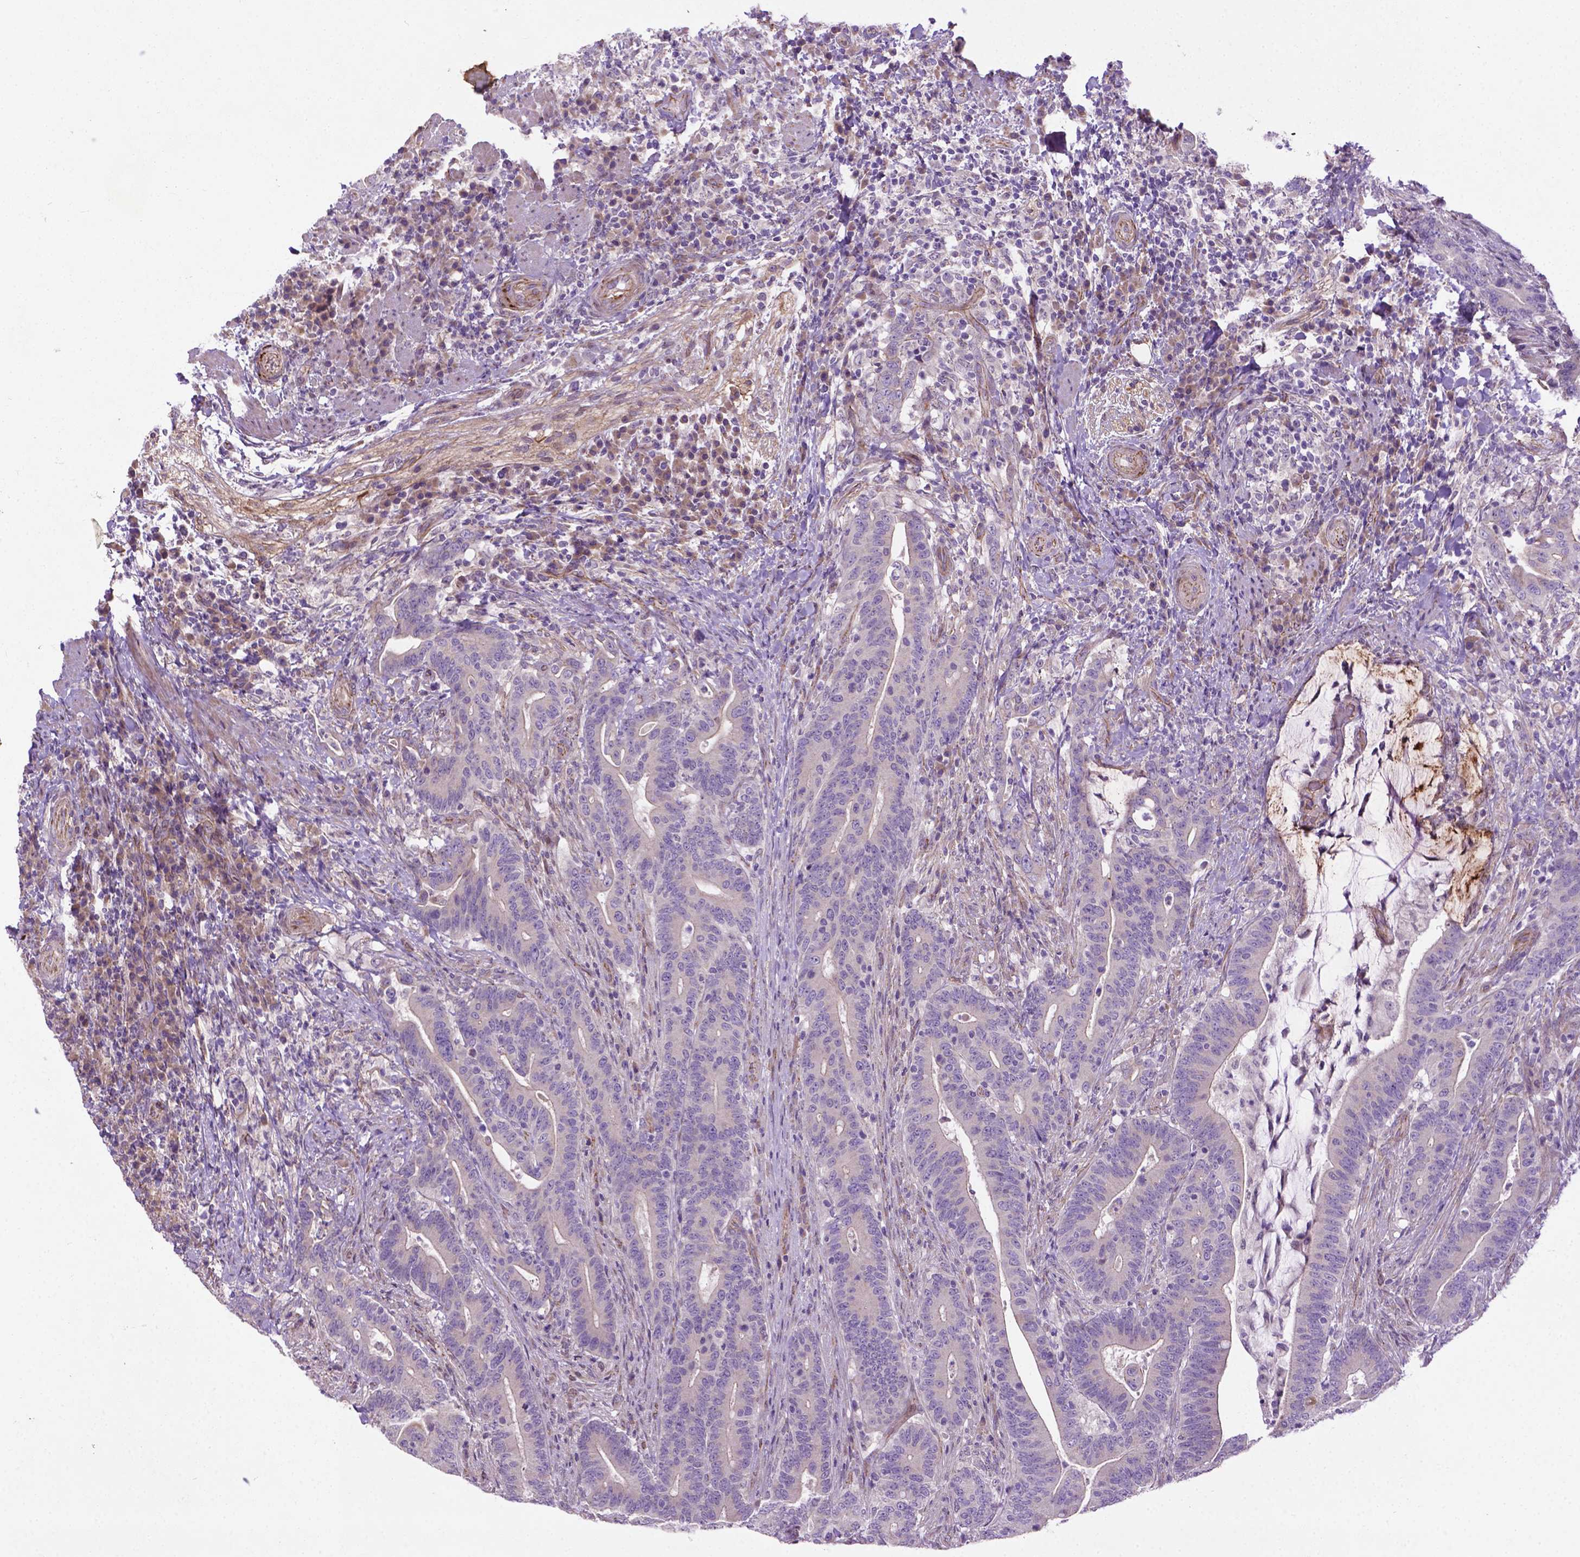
{"staining": {"intensity": "negative", "quantity": "none", "location": "none"}, "tissue": "colorectal cancer", "cell_type": "Tumor cells", "image_type": "cancer", "snomed": [{"axis": "morphology", "description": "Adenocarcinoma, NOS"}, {"axis": "topography", "description": "Colon"}], "caption": "This histopathology image is of colorectal cancer (adenocarcinoma) stained with immunohistochemistry (IHC) to label a protein in brown with the nuclei are counter-stained blue. There is no staining in tumor cells.", "gene": "CCER2", "patient": {"sex": "female", "age": 66}}